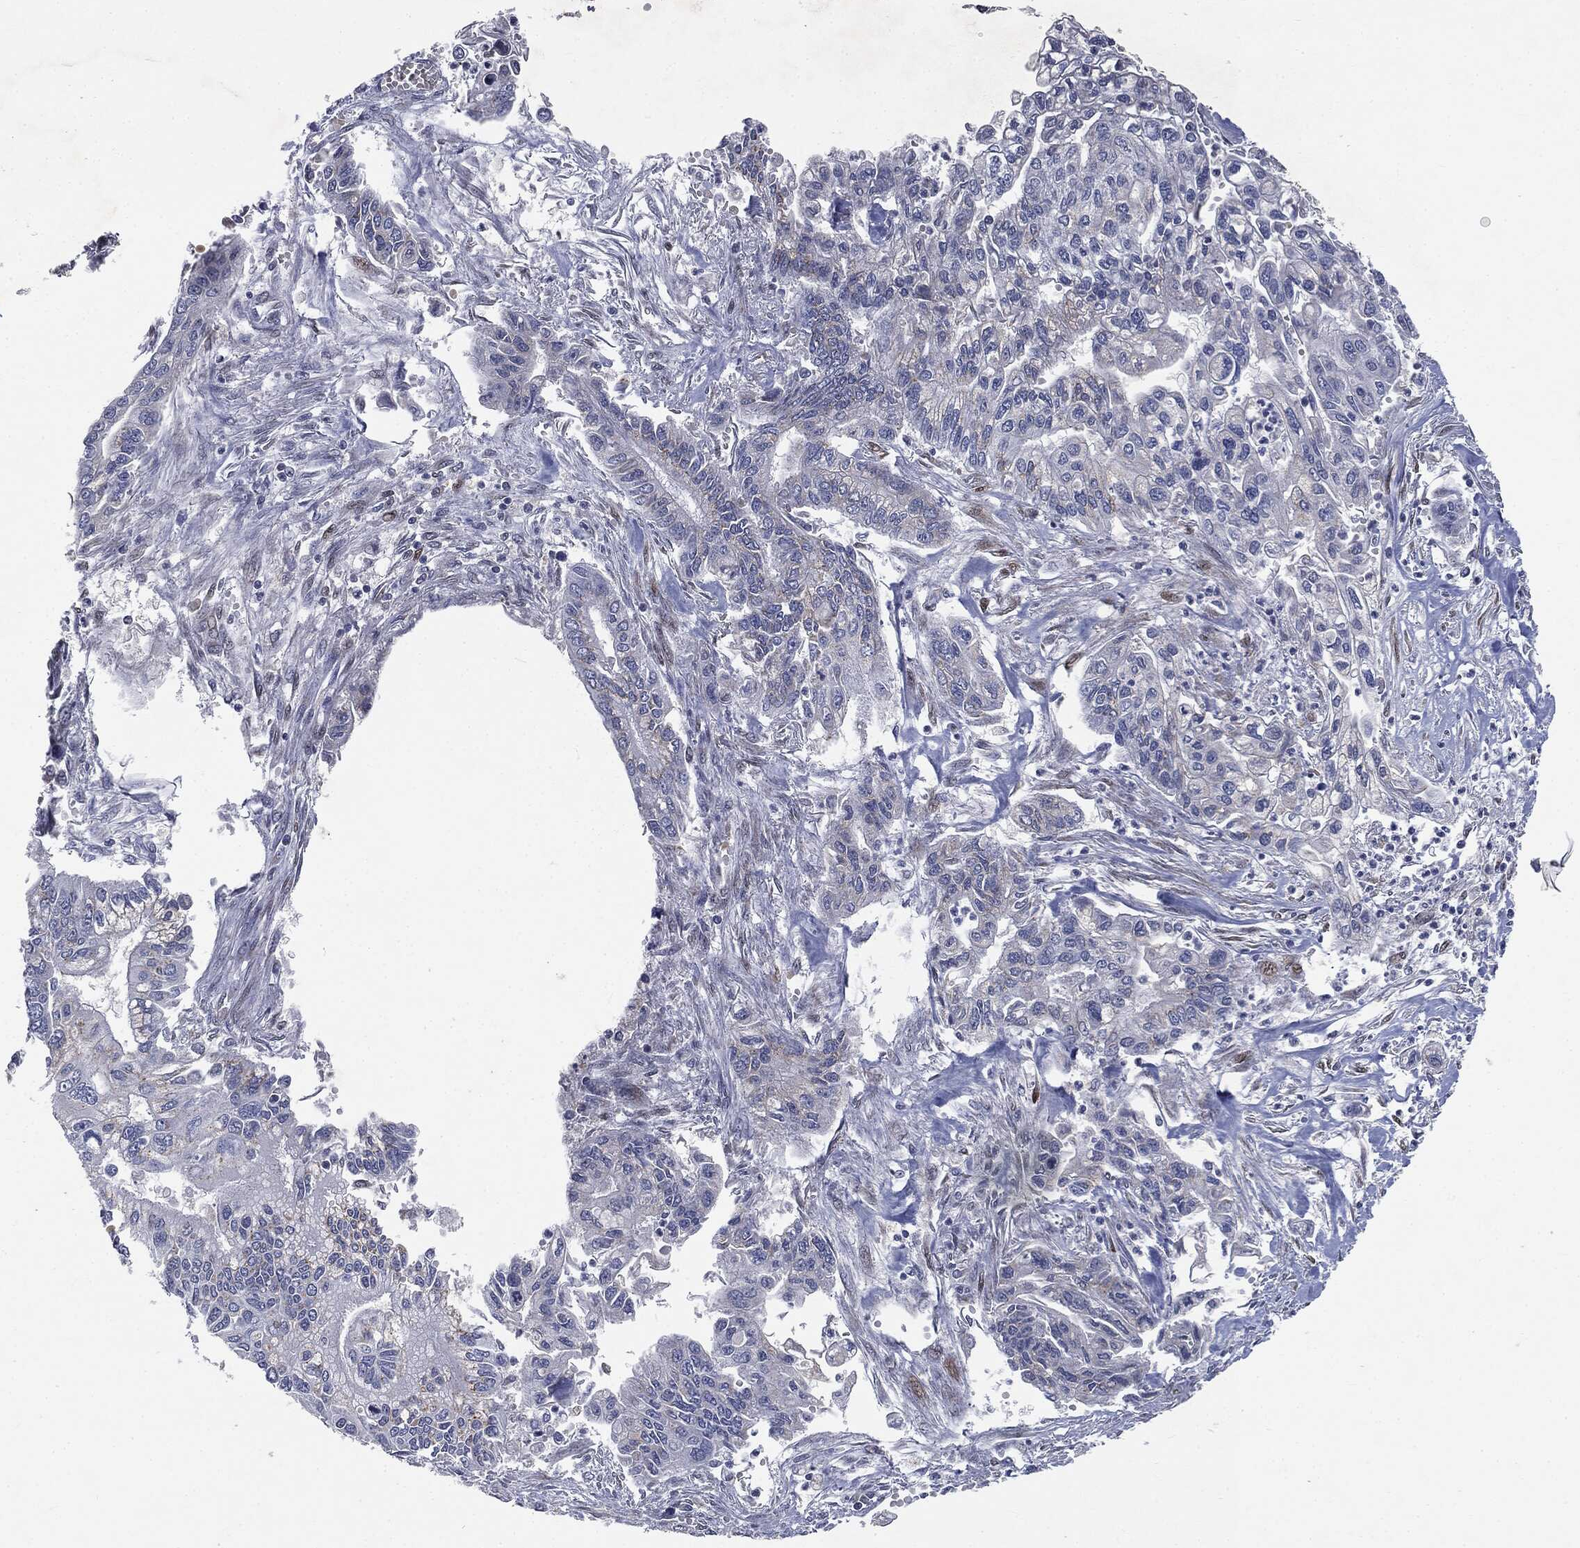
{"staining": {"intensity": "negative", "quantity": "none", "location": "none"}, "tissue": "pancreatic cancer", "cell_type": "Tumor cells", "image_type": "cancer", "snomed": [{"axis": "morphology", "description": "Adenocarcinoma, NOS"}, {"axis": "topography", "description": "Pancreas"}], "caption": "The immunohistochemistry image has no significant positivity in tumor cells of pancreatic cancer (adenocarcinoma) tissue. (DAB IHC with hematoxylin counter stain).", "gene": "CASD1", "patient": {"sex": "male", "age": 62}}